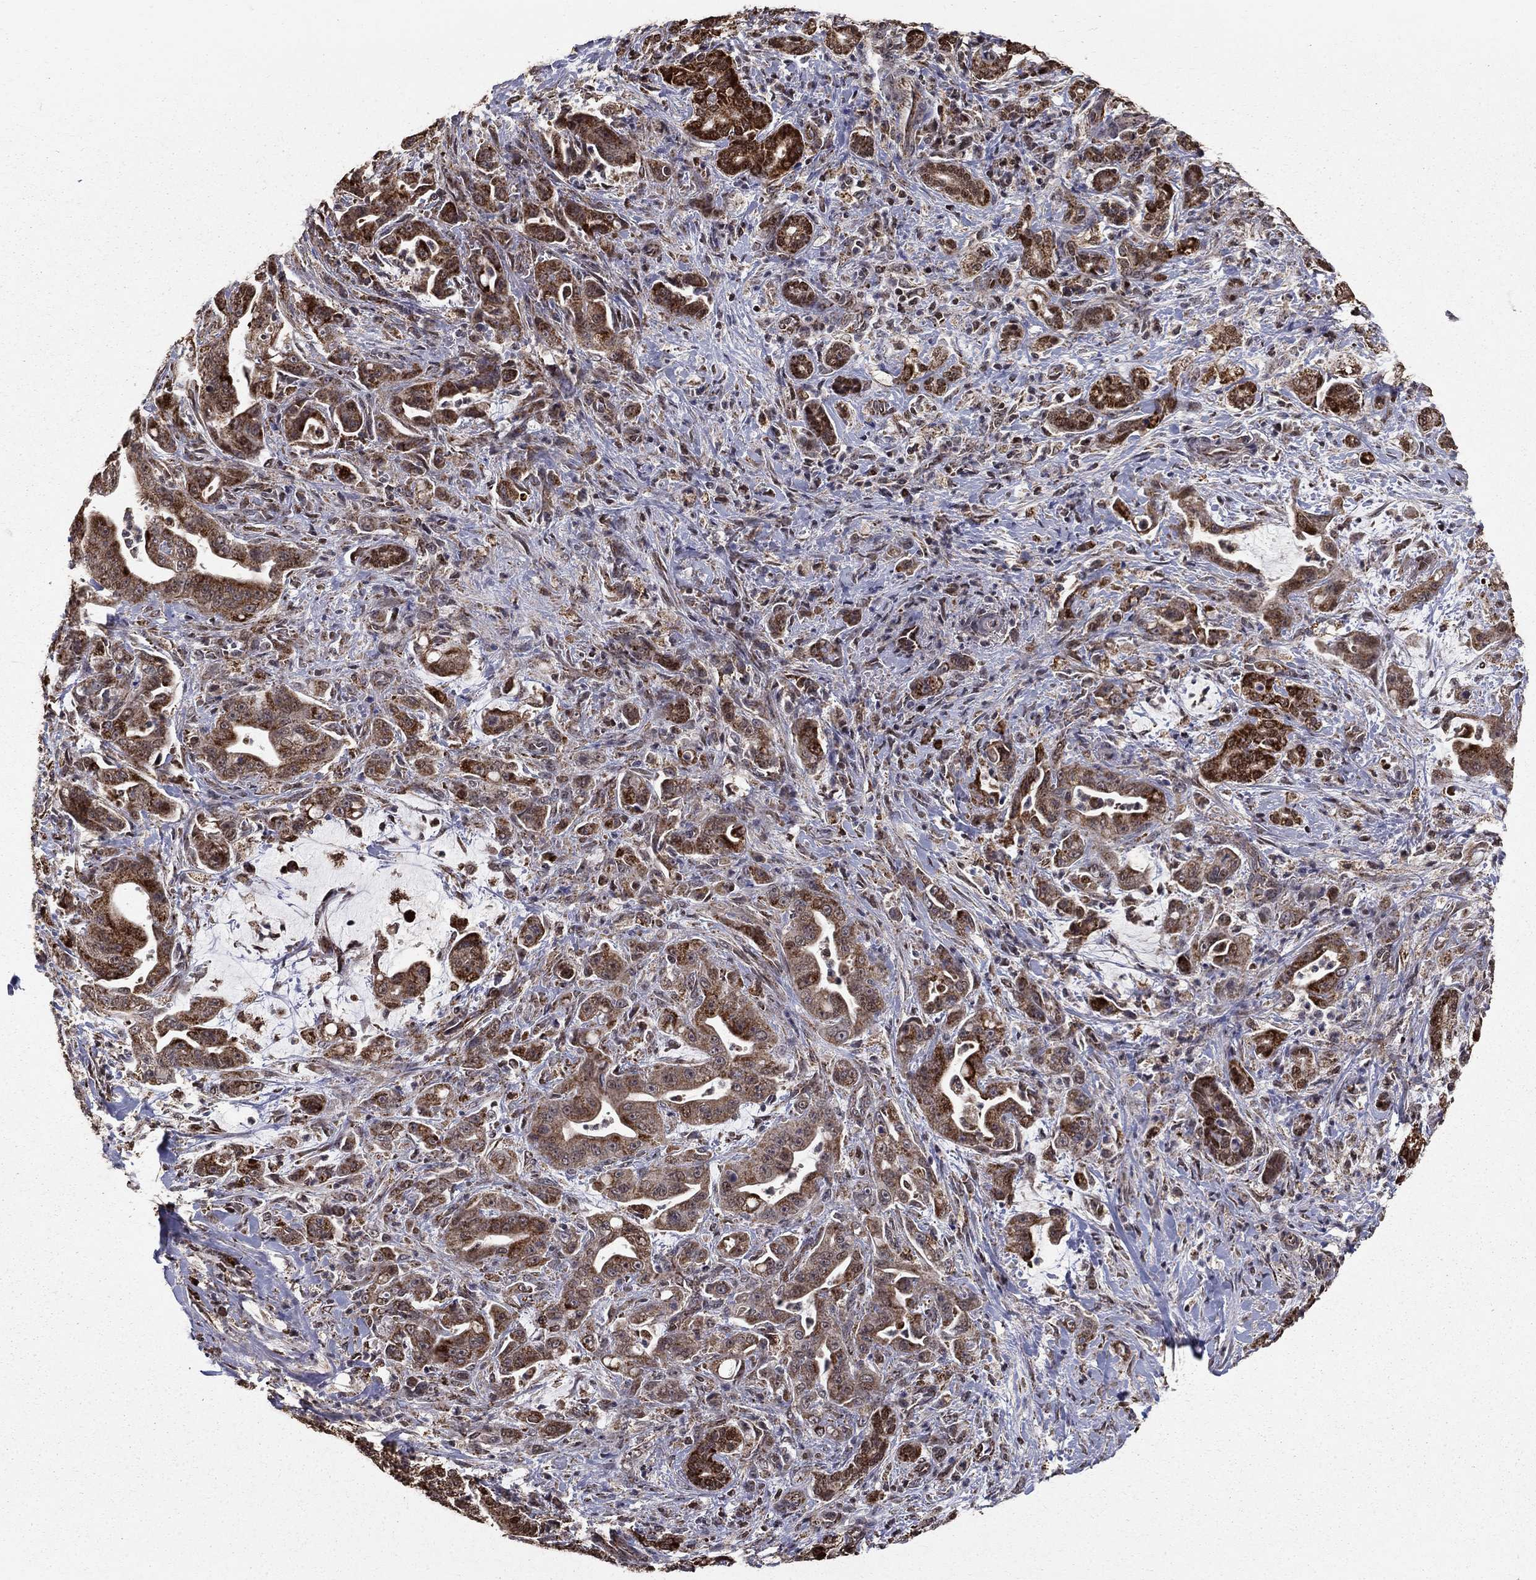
{"staining": {"intensity": "moderate", "quantity": ">75%", "location": "cytoplasmic/membranous"}, "tissue": "pancreatic cancer", "cell_type": "Tumor cells", "image_type": "cancer", "snomed": [{"axis": "morphology", "description": "Normal tissue, NOS"}, {"axis": "morphology", "description": "Inflammation, NOS"}, {"axis": "morphology", "description": "Adenocarcinoma, NOS"}, {"axis": "topography", "description": "Pancreas"}], "caption": "Immunohistochemistry staining of pancreatic adenocarcinoma, which reveals medium levels of moderate cytoplasmic/membranous staining in approximately >75% of tumor cells indicating moderate cytoplasmic/membranous protein positivity. The staining was performed using DAB (3,3'-diaminobenzidine) (brown) for protein detection and nuclei were counterstained in hematoxylin (blue).", "gene": "ACOT13", "patient": {"sex": "male", "age": 57}}